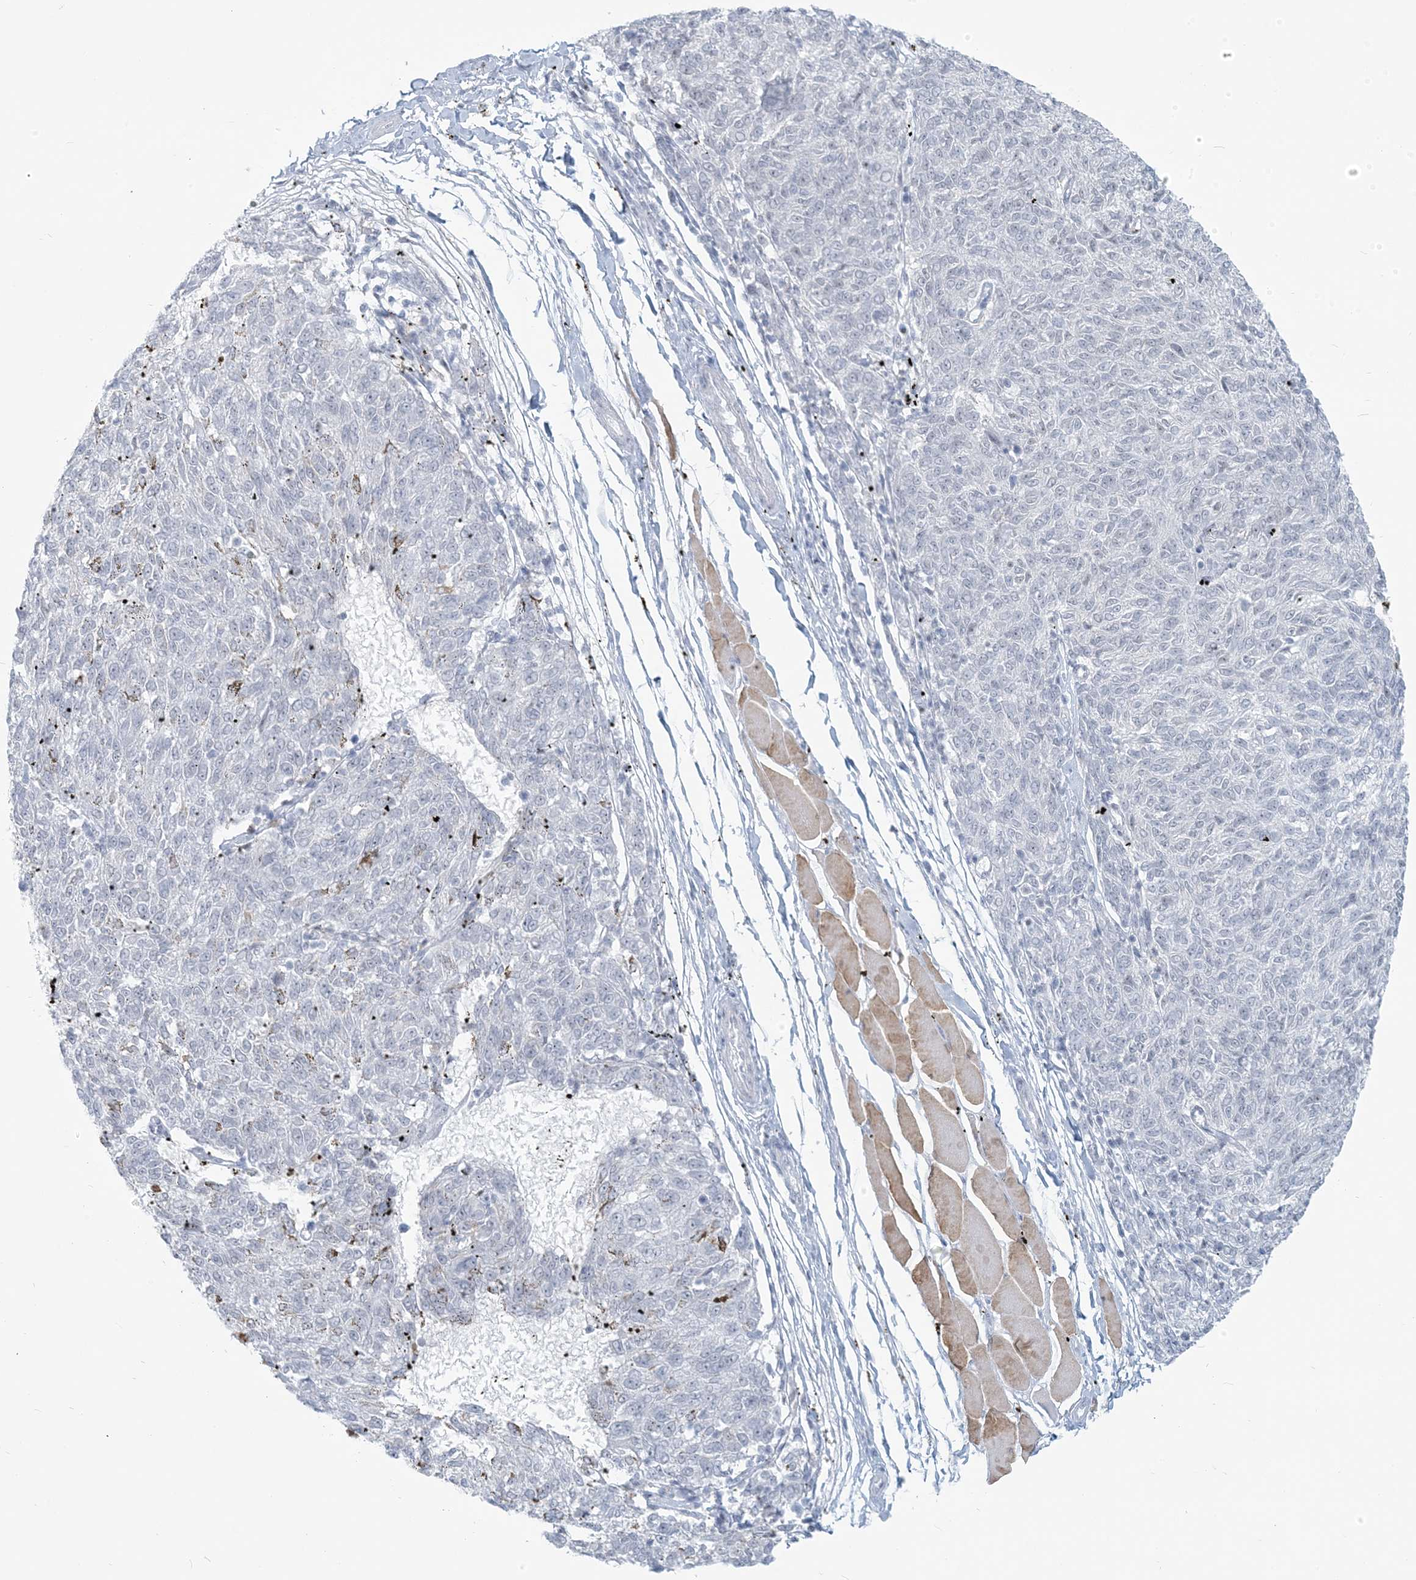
{"staining": {"intensity": "negative", "quantity": "none", "location": "none"}, "tissue": "melanoma", "cell_type": "Tumor cells", "image_type": "cancer", "snomed": [{"axis": "morphology", "description": "Malignant melanoma, NOS"}, {"axis": "topography", "description": "Skin"}], "caption": "This photomicrograph is of melanoma stained with immunohistochemistry (IHC) to label a protein in brown with the nuclei are counter-stained blue. There is no positivity in tumor cells. (DAB IHC with hematoxylin counter stain).", "gene": "SCML1", "patient": {"sex": "female", "age": 72}}